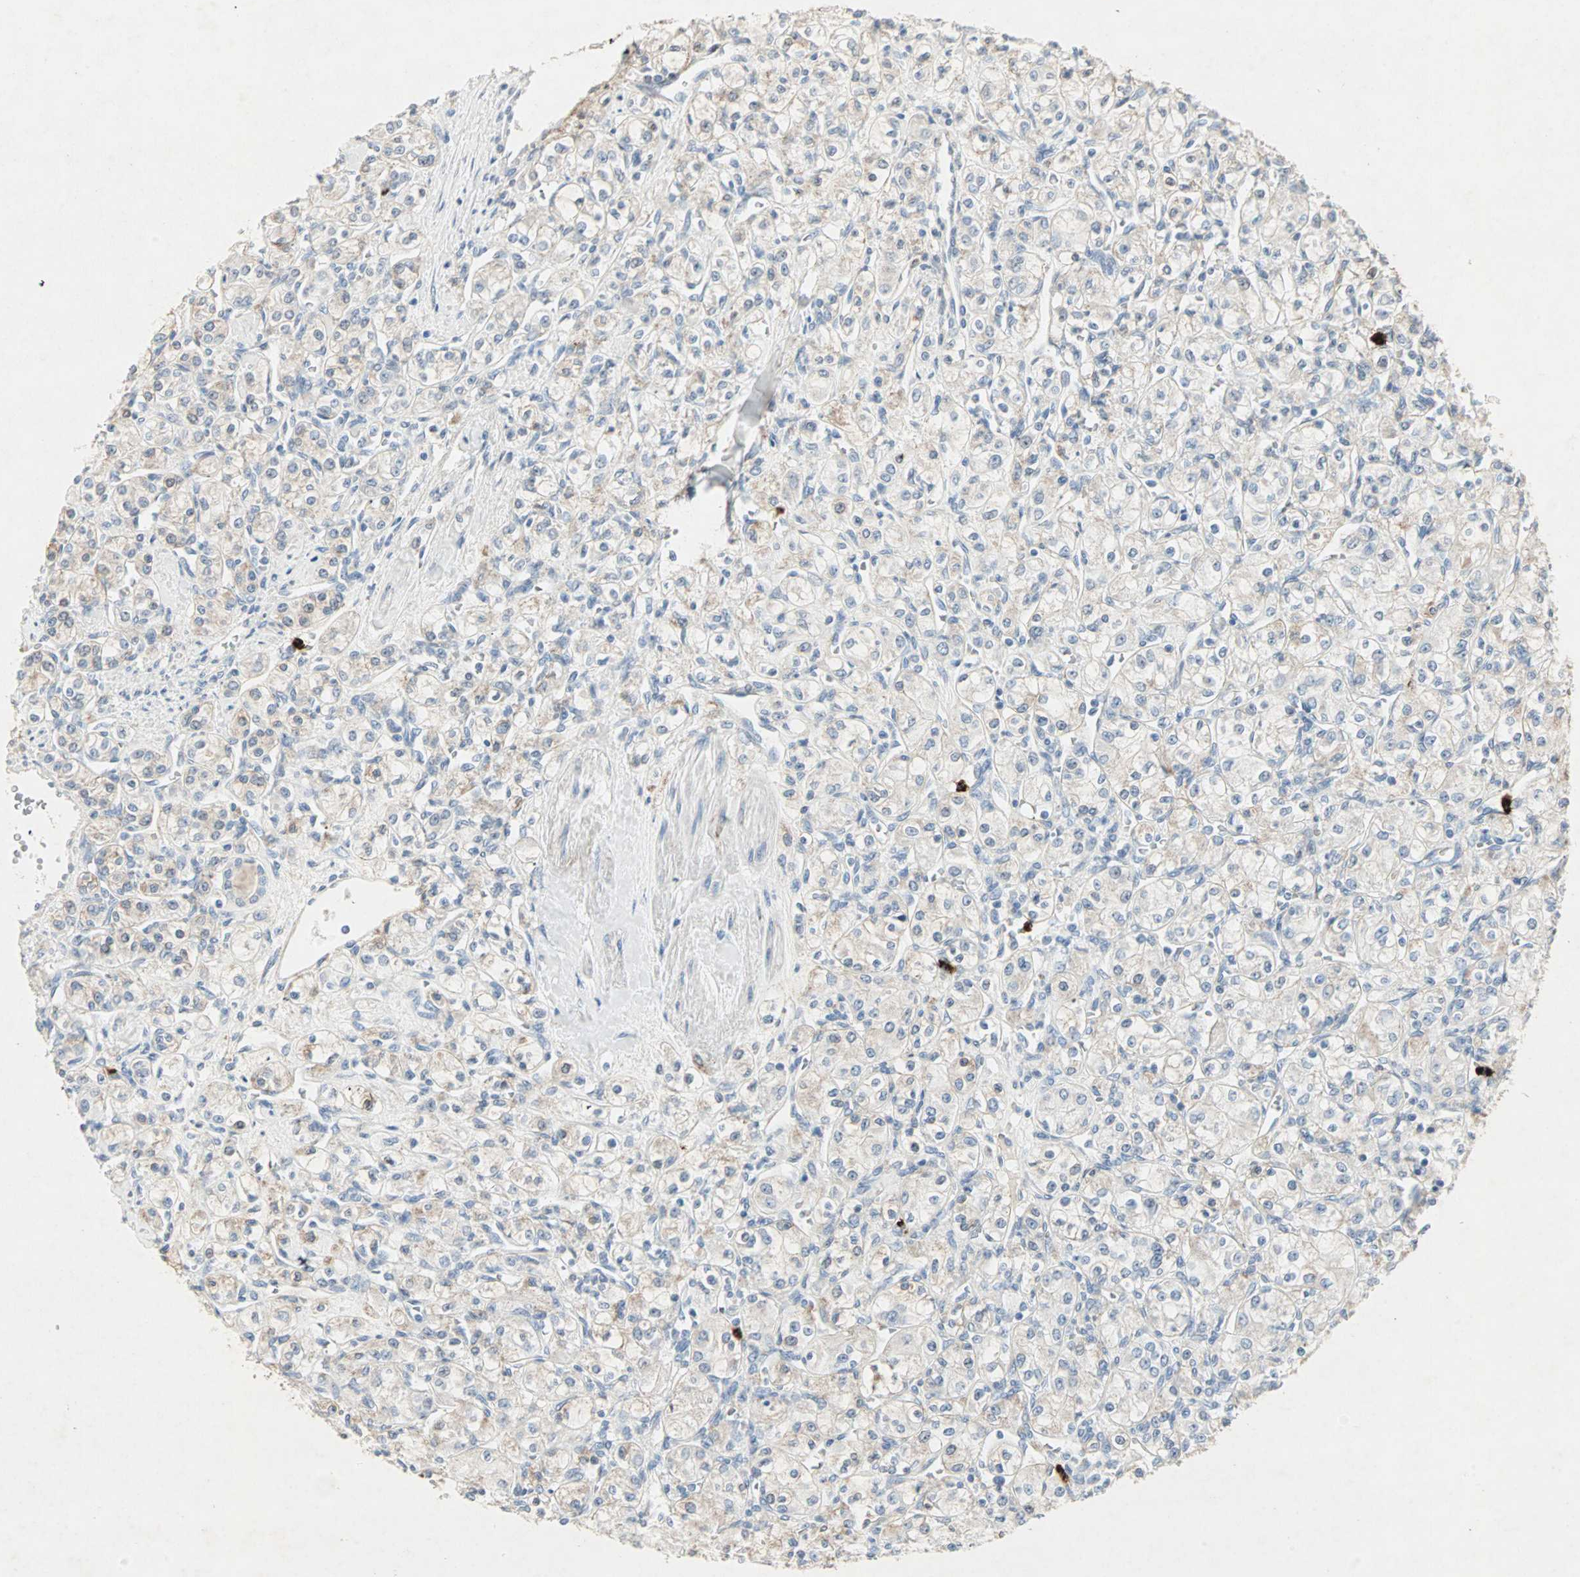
{"staining": {"intensity": "weak", "quantity": "25%-75%", "location": "cytoplasmic/membranous"}, "tissue": "renal cancer", "cell_type": "Tumor cells", "image_type": "cancer", "snomed": [{"axis": "morphology", "description": "Adenocarcinoma, NOS"}, {"axis": "topography", "description": "Kidney"}], "caption": "Protein staining shows weak cytoplasmic/membranous positivity in approximately 25%-75% of tumor cells in adenocarcinoma (renal).", "gene": "CEACAM6", "patient": {"sex": "male", "age": 77}}